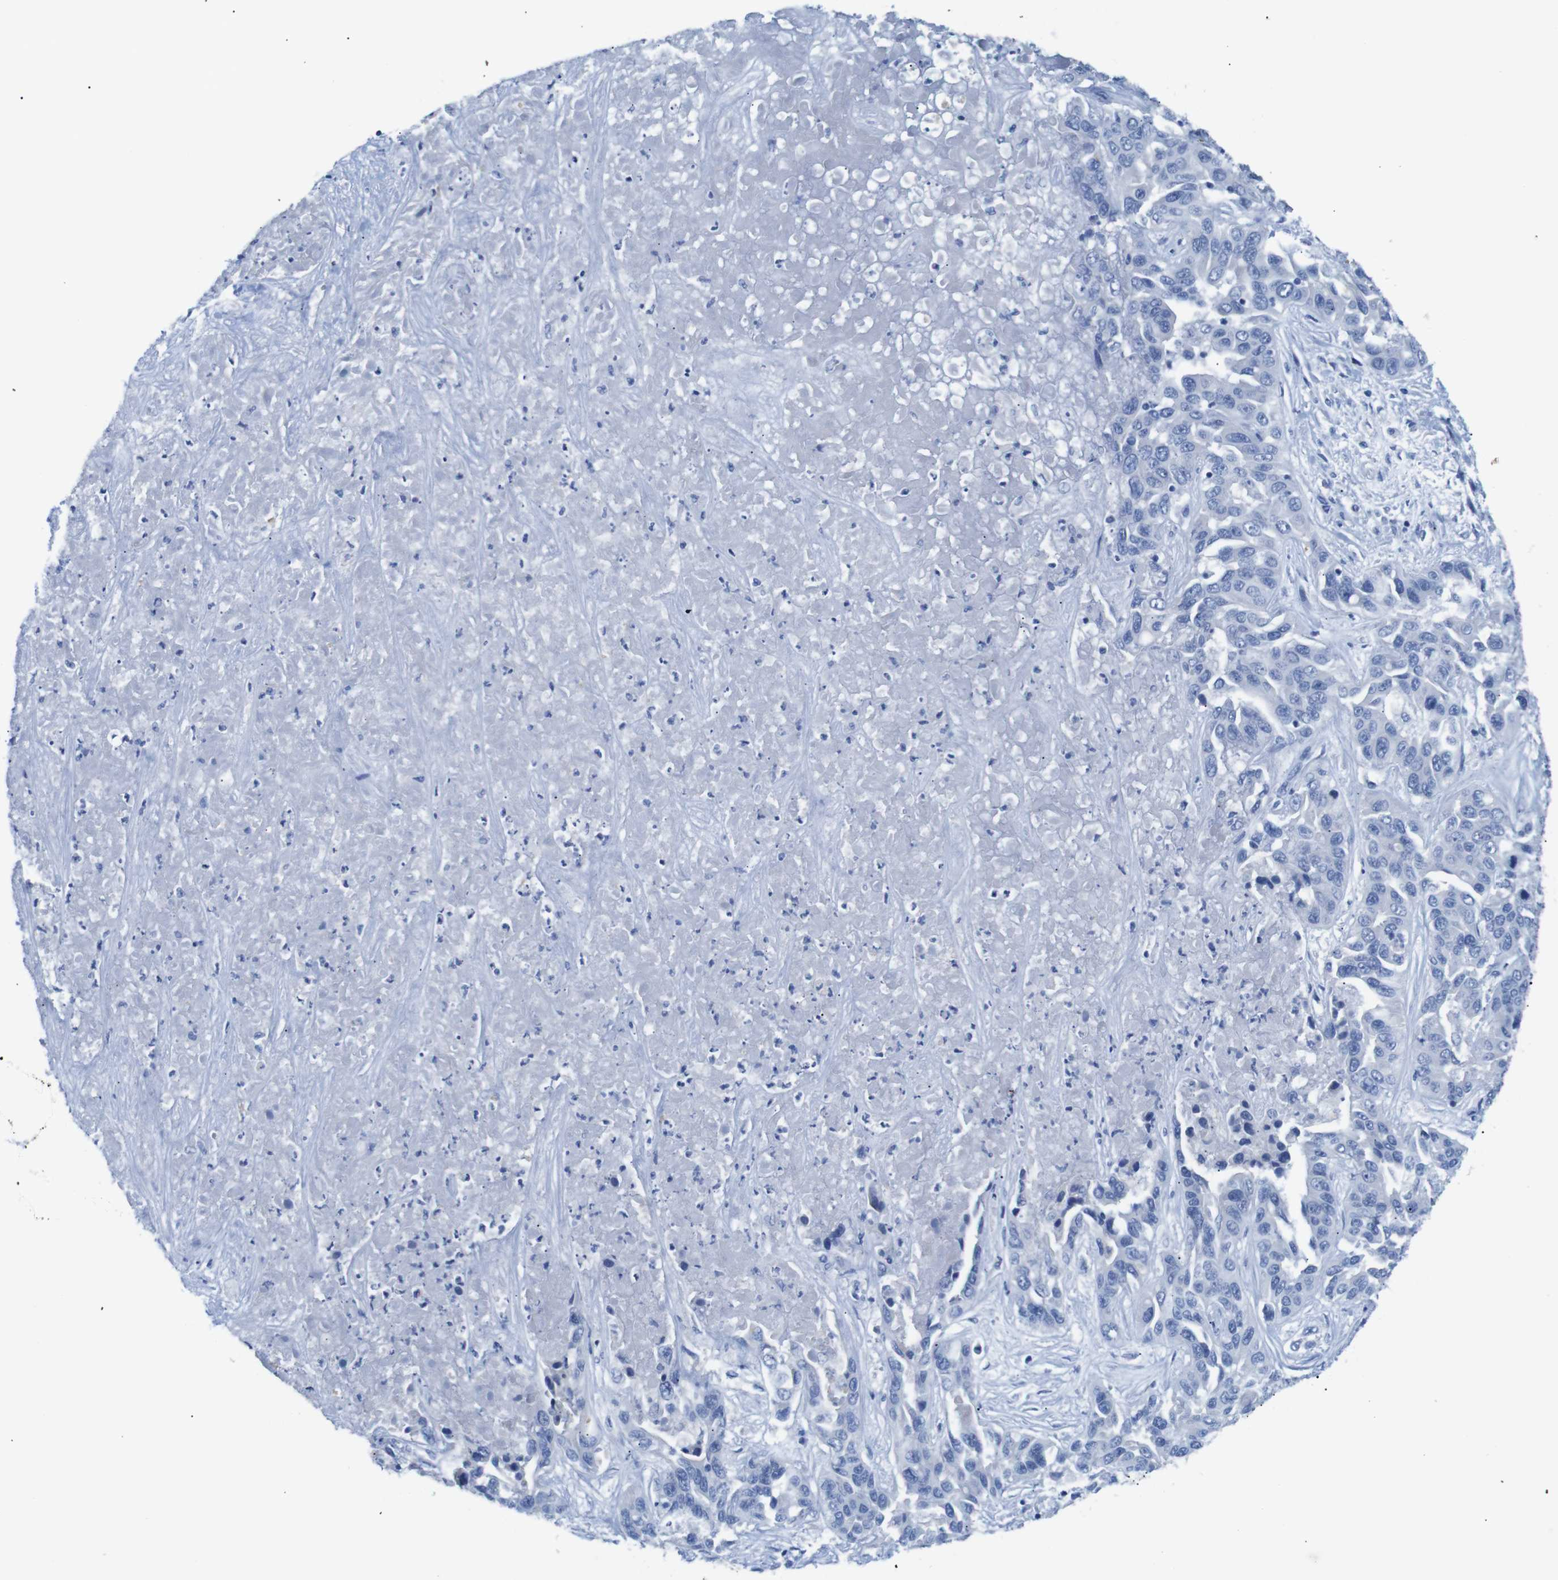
{"staining": {"intensity": "negative", "quantity": "none", "location": "none"}, "tissue": "liver cancer", "cell_type": "Tumor cells", "image_type": "cancer", "snomed": [{"axis": "morphology", "description": "Cholangiocarcinoma"}, {"axis": "topography", "description": "Liver"}], "caption": "Immunohistochemical staining of liver cancer displays no significant positivity in tumor cells.", "gene": "ERVMER34-1", "patient": {"sex": "female", "age": 52}}